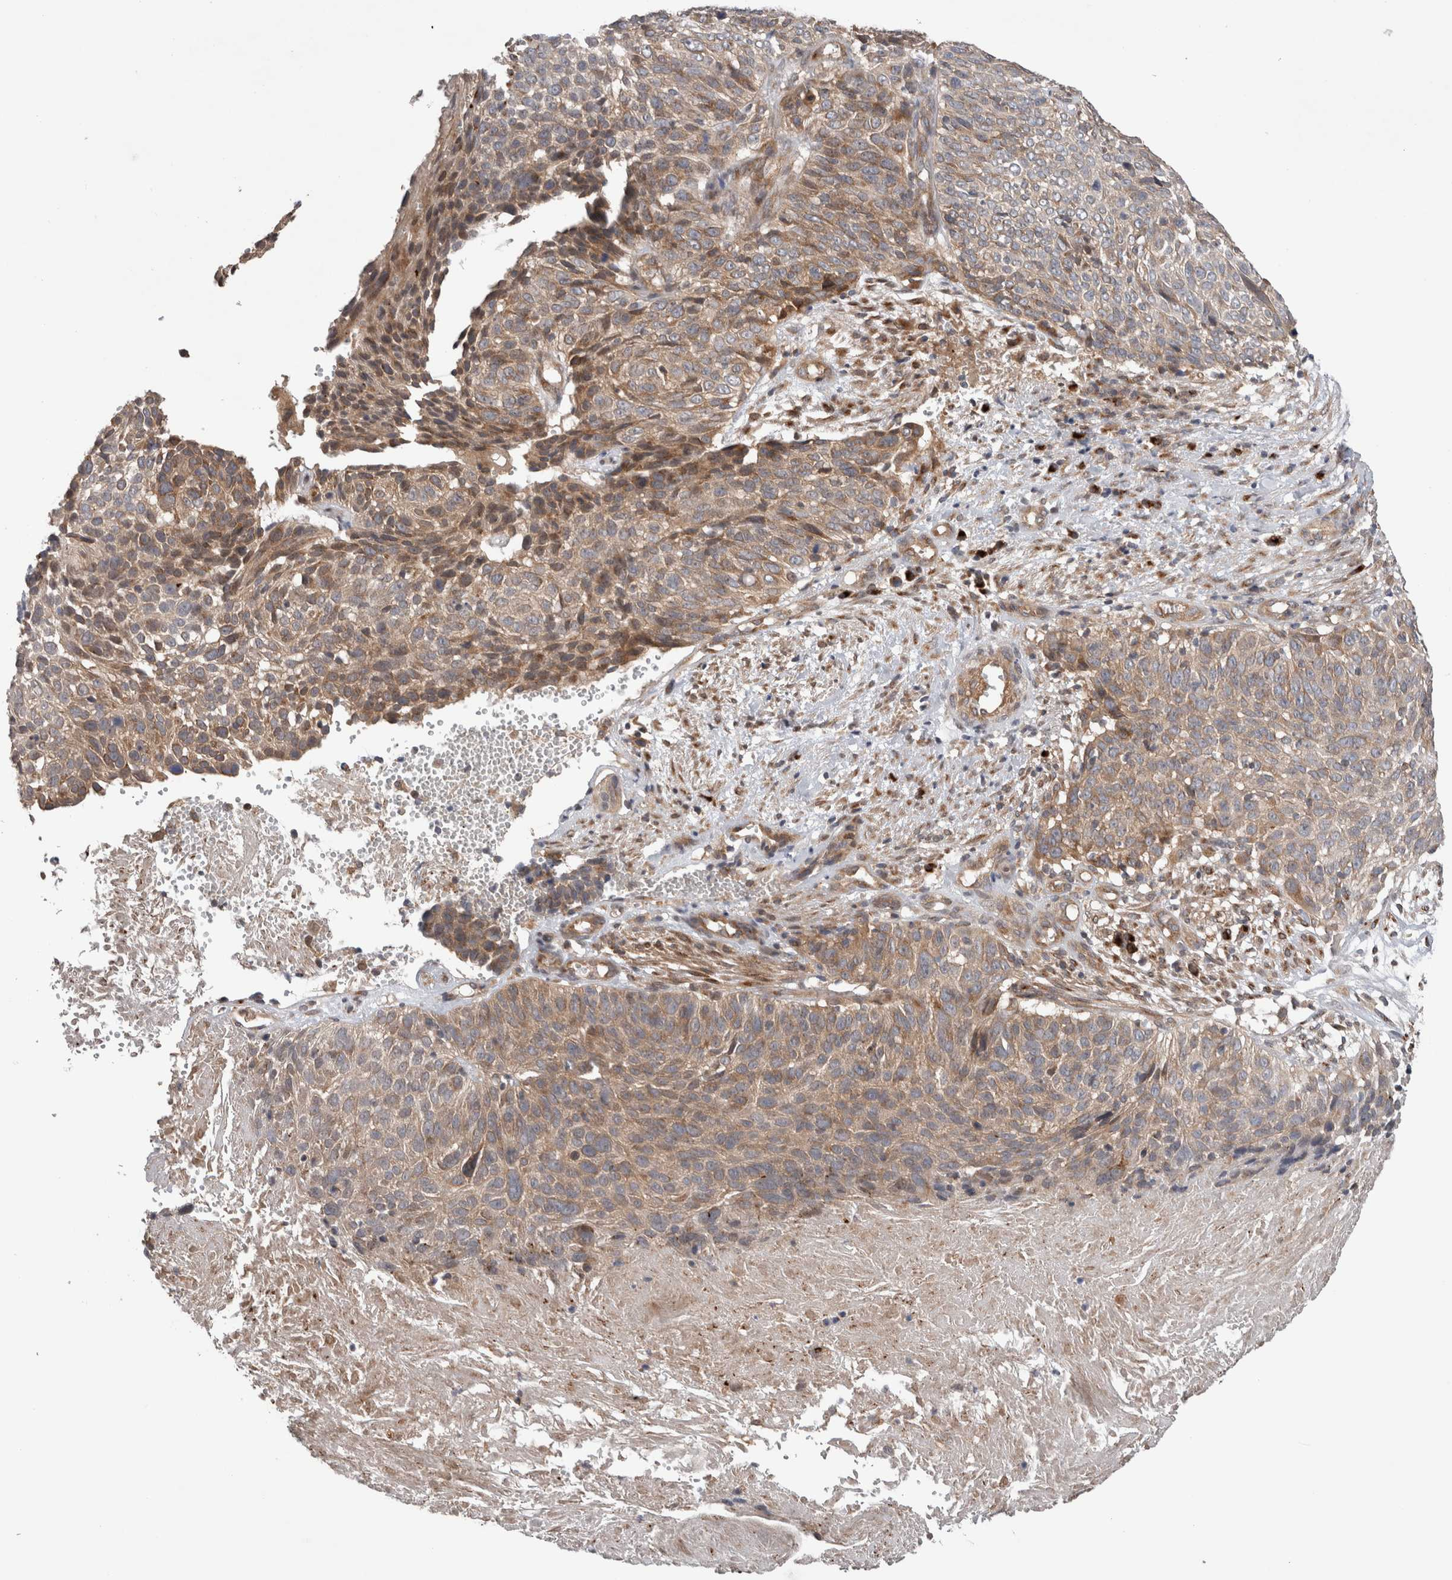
{"staining": {"intensity": "moderate", "quantity": ">75%", "location": "cytoplasmic/membranous"}, "tissue": "cervical cancer", "cell_type": "Tumor cells", "image_type": "cancer", "snomed": [{"axis": "morphology", "description": "Squamous cell carcinoma, NOS"}, {"axis": "topography", "description": "Cervix"}], "caption": "Squamous cell carcinoma (cervical) stained with immunohistochemistry shows moderate cytoplasmic/membranous positivity in approximately >75% of tumor cells.", "gene": "TRIM5", "patient": {"sex": "female", "age": 74}}